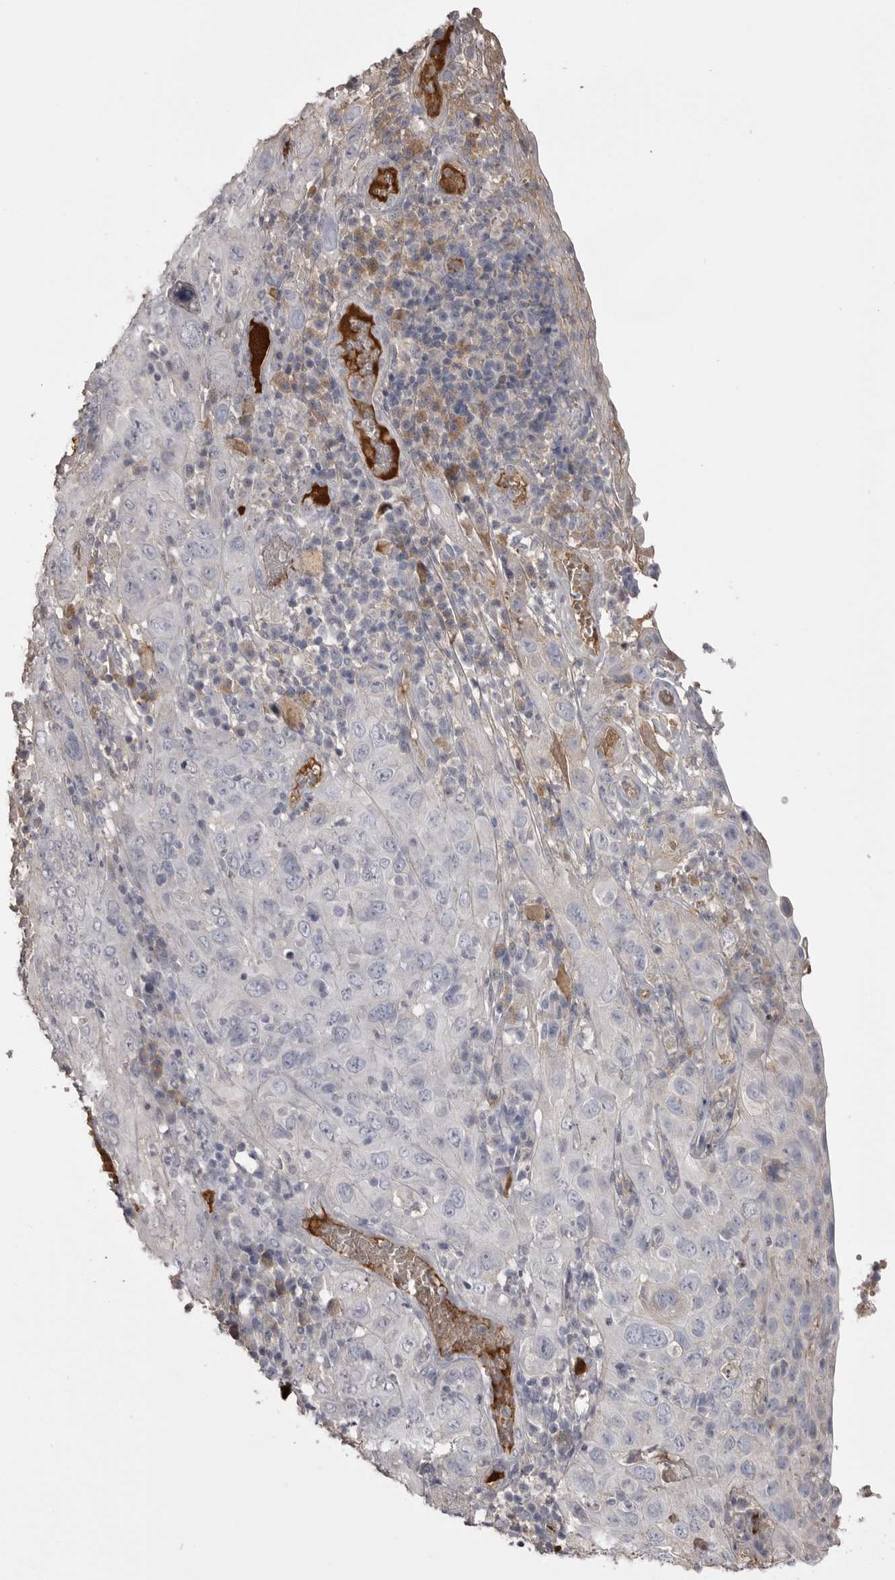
{"staining": {"intensity": "negative", "quantity": "none", "location": "none"}, "tissue": "cervical cancer", "cell_type": "Tumor cells", "image_type": "cancer", "snomed": [{"axis": "morphology", "description": "Squamous cell carcinoma, NOS"}, {"axis": "topography", "description": "Cervix"}], "caption": "Immunohistochemical staining of human cervical cancer (squamous cell carcinoma) reveals no significant staining in tumor cells. (Brightfield microscopy of DAB (3,3'-diaminobenzidine) IHC at high magnification).", "gene": "AHSG", "patient": {"sex": "female", "age": 46}}